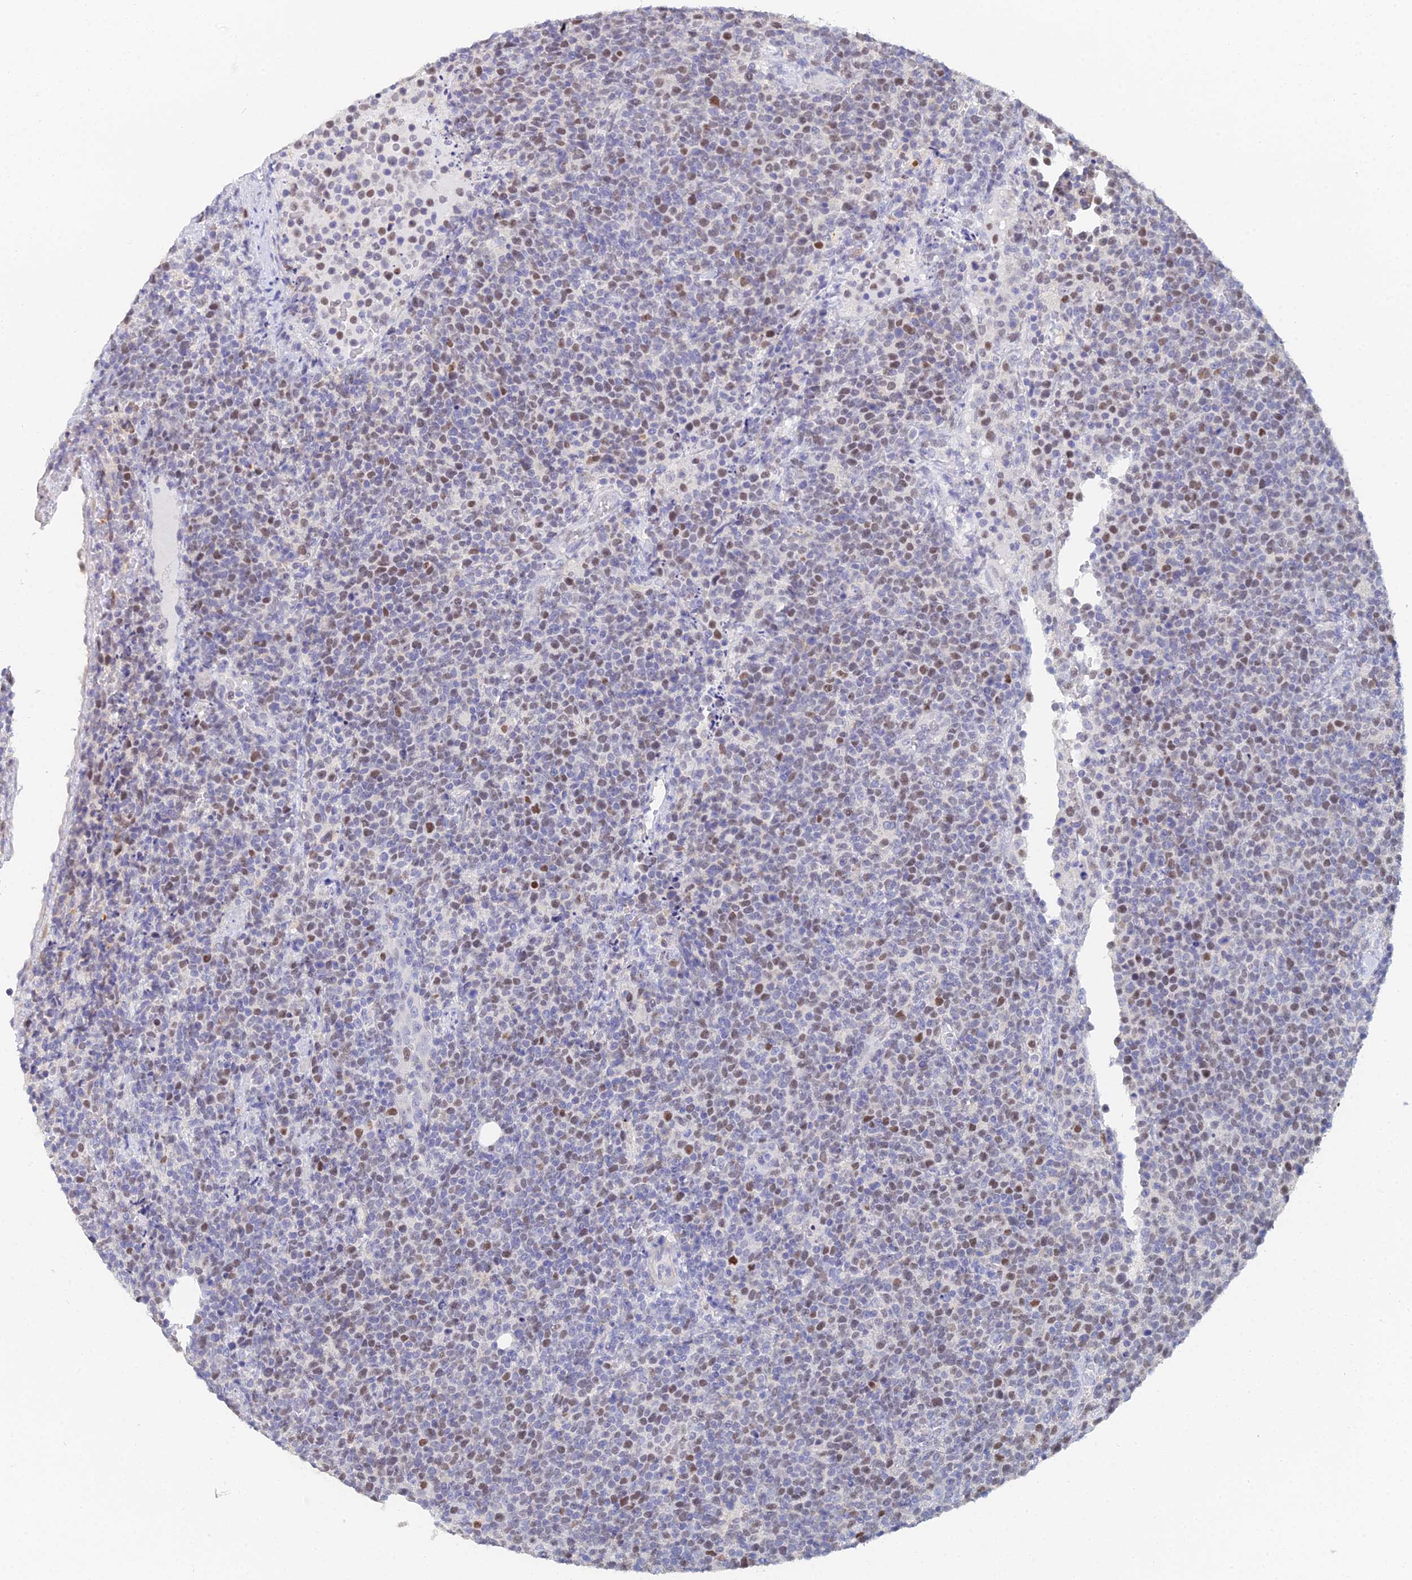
{"staining": {"intensity": "moderate", "quantity": "25%-75%", "location": "nuclear"}, "tissue": "lymphoma", "cell_type": "Tumor cells", "image_type": "cancer", "snomed": [{"axis": "morphology", "description": "Malignant lymphoma, non-Hodgkin's type, High grade"}, {"axis": "topography", "description": "Lymph node"}], "caption": "Approximately 25%-75% of tumor cells in human high-grade malignant lymphoma, non-Hodgkin's type display moderate nuclear protein expression as visualized by brown immunohistochemical staining.", "gene": "MCM2", "patient": {"sex": "male", "age": 61}}